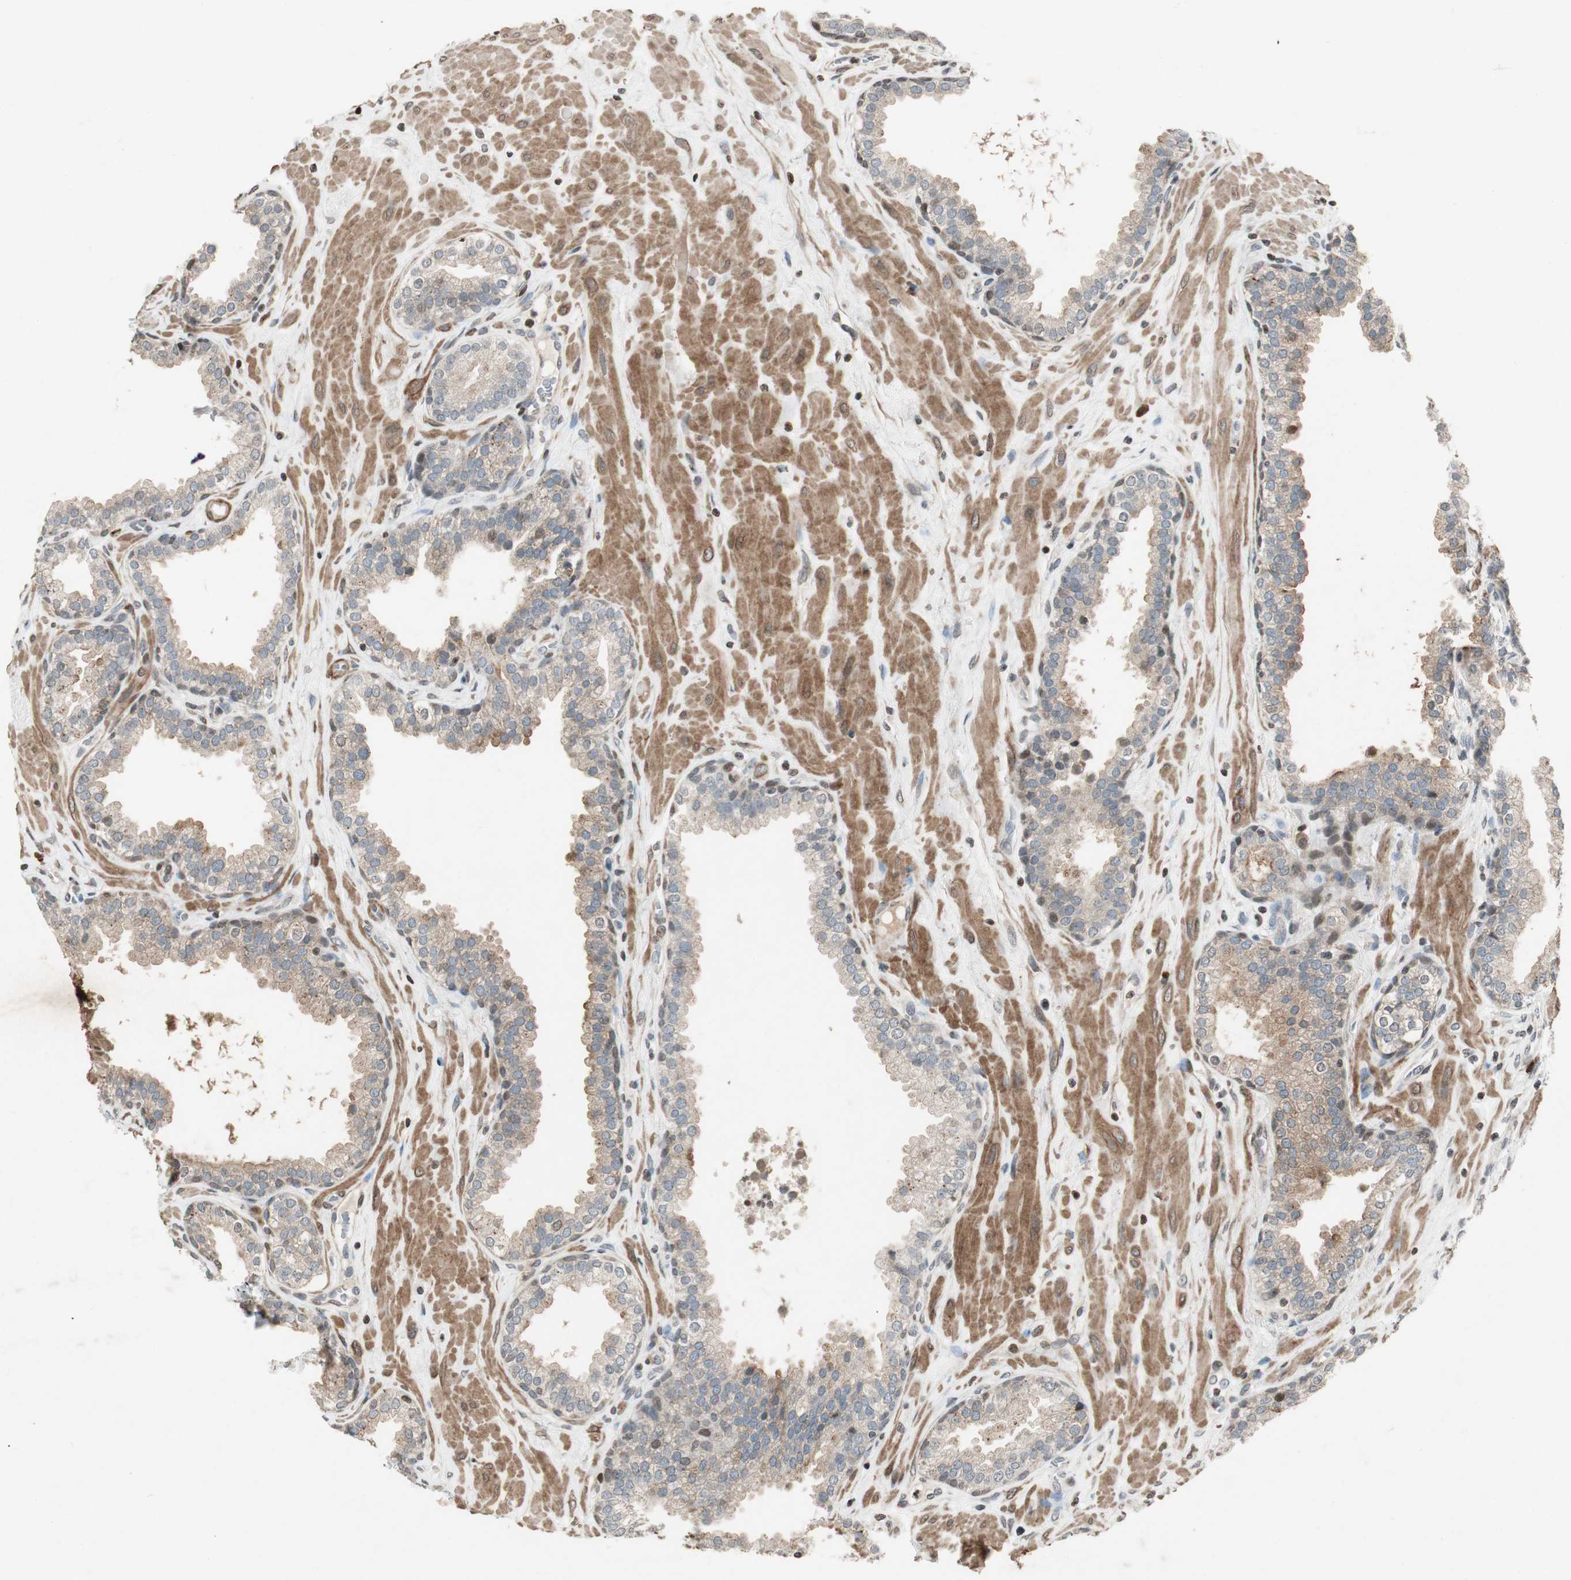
{"staining": {"intensity": "moderate", "quantity": "25%-75%", "location": "cytoplasmic/membranous"}, "tissue": "prostate", "cell_type": "Glandular cells", "image_type": "normal", "snomed": [{"axis": "morphology", "description": "Normal tissue, NOS"}, {"axis": "topography", "description": "Prostate"}], "caption": "Immunohistochemical staining of unremarkable human prostate displays medium levels of moderate cytoplasmic/membranous expression in about 25%-75% of glandular cells.", "gene": "PRKG1", "patient": {"sex": "male", "age": 51}}